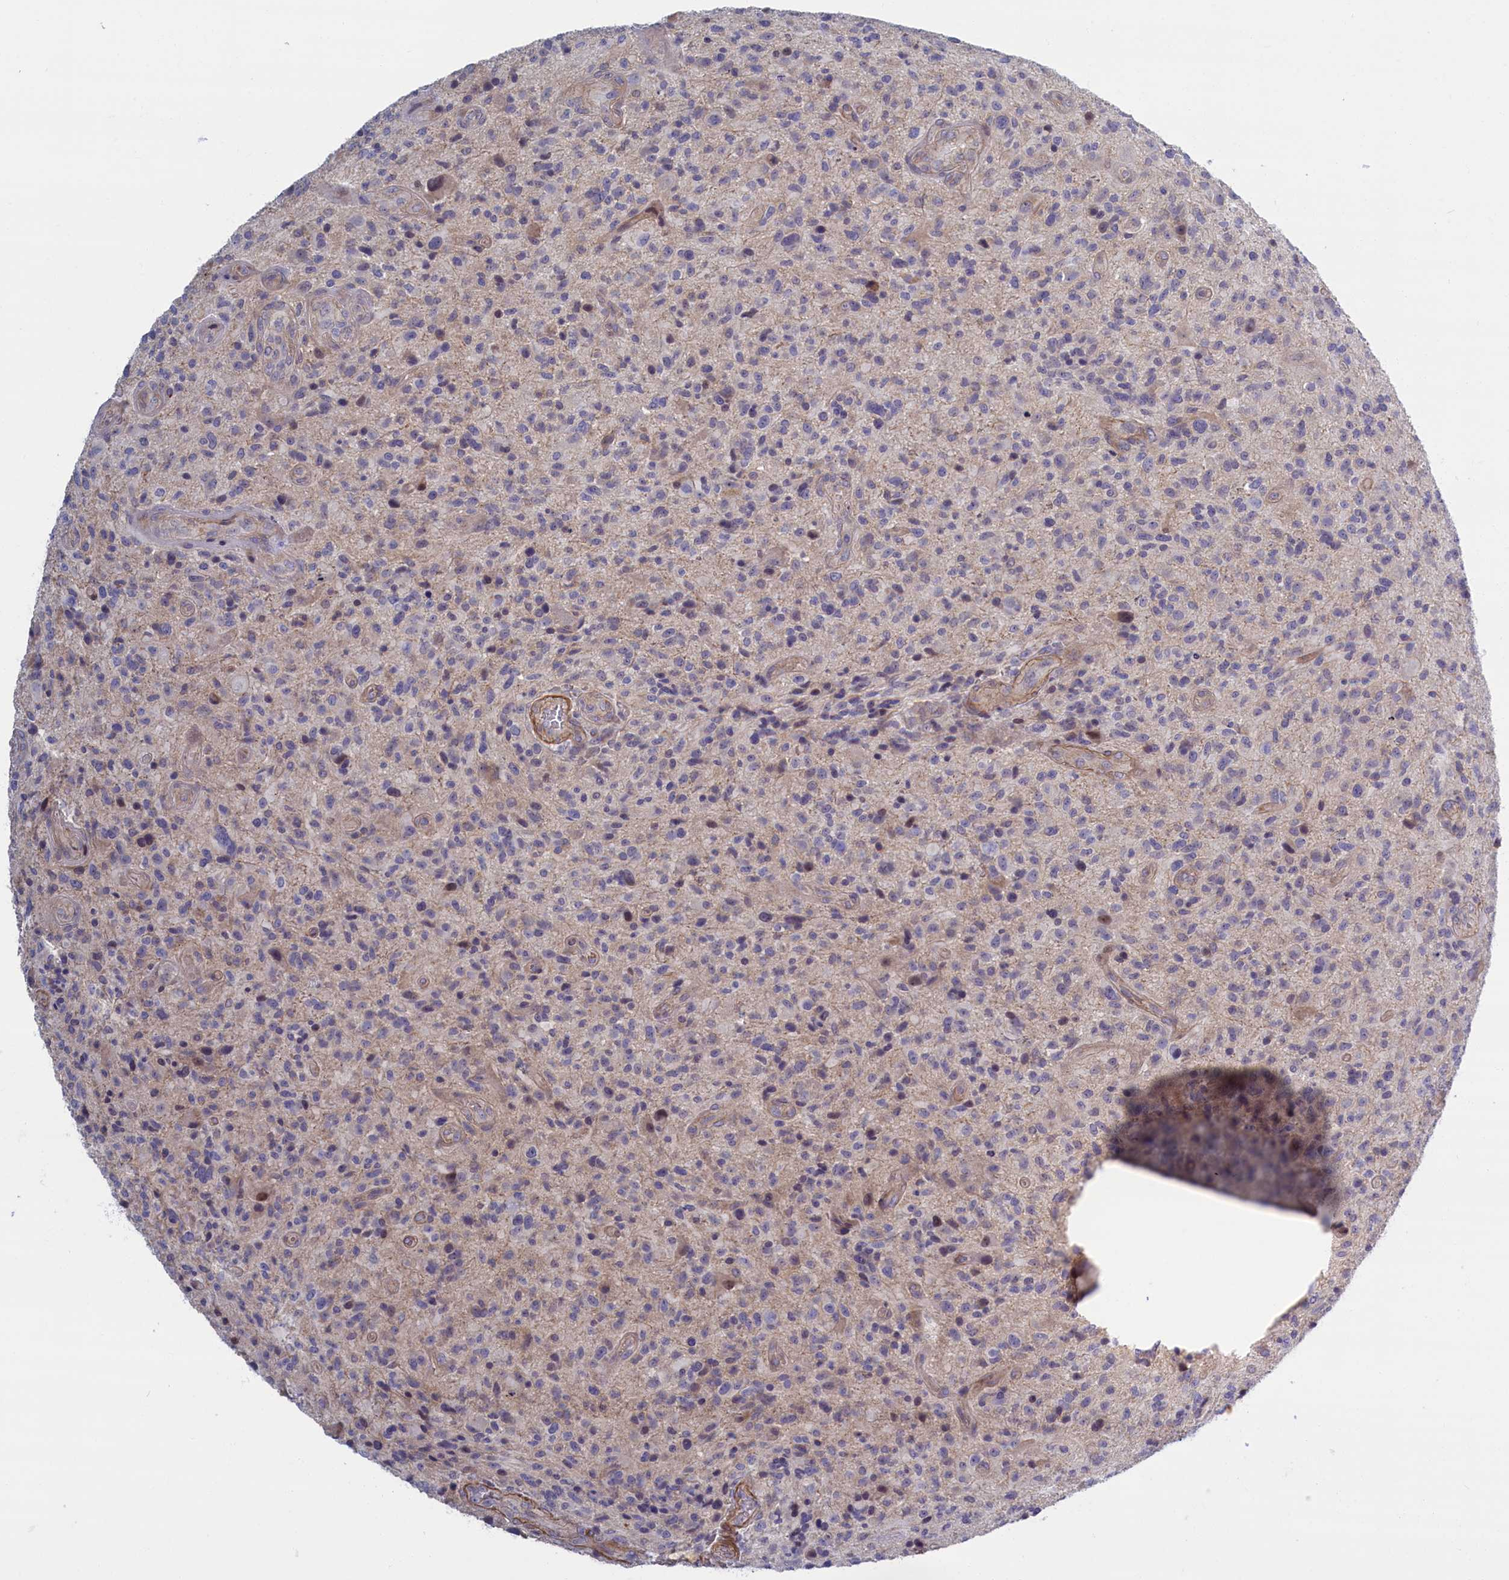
{"staining": {"intensity": "negative", "quantity": "none", "location": "none"}, "tissue": "glioma", "cell_type": "Tumor cells", "image_type": "cancer", "snomed": [{"axis": "morphology", "description": "Glioma, malignant, High grade"}, {"axis": "topography", "description": "Brain"}], "caption": "High power microscopy photomicrograph of an immunohistochemistry (IHC) image of high-grade glioma (malignant), revealing no significant expression in tumor cells.", "gene": "TRPM4", "patient": {"sex": "male", "age": 47}}